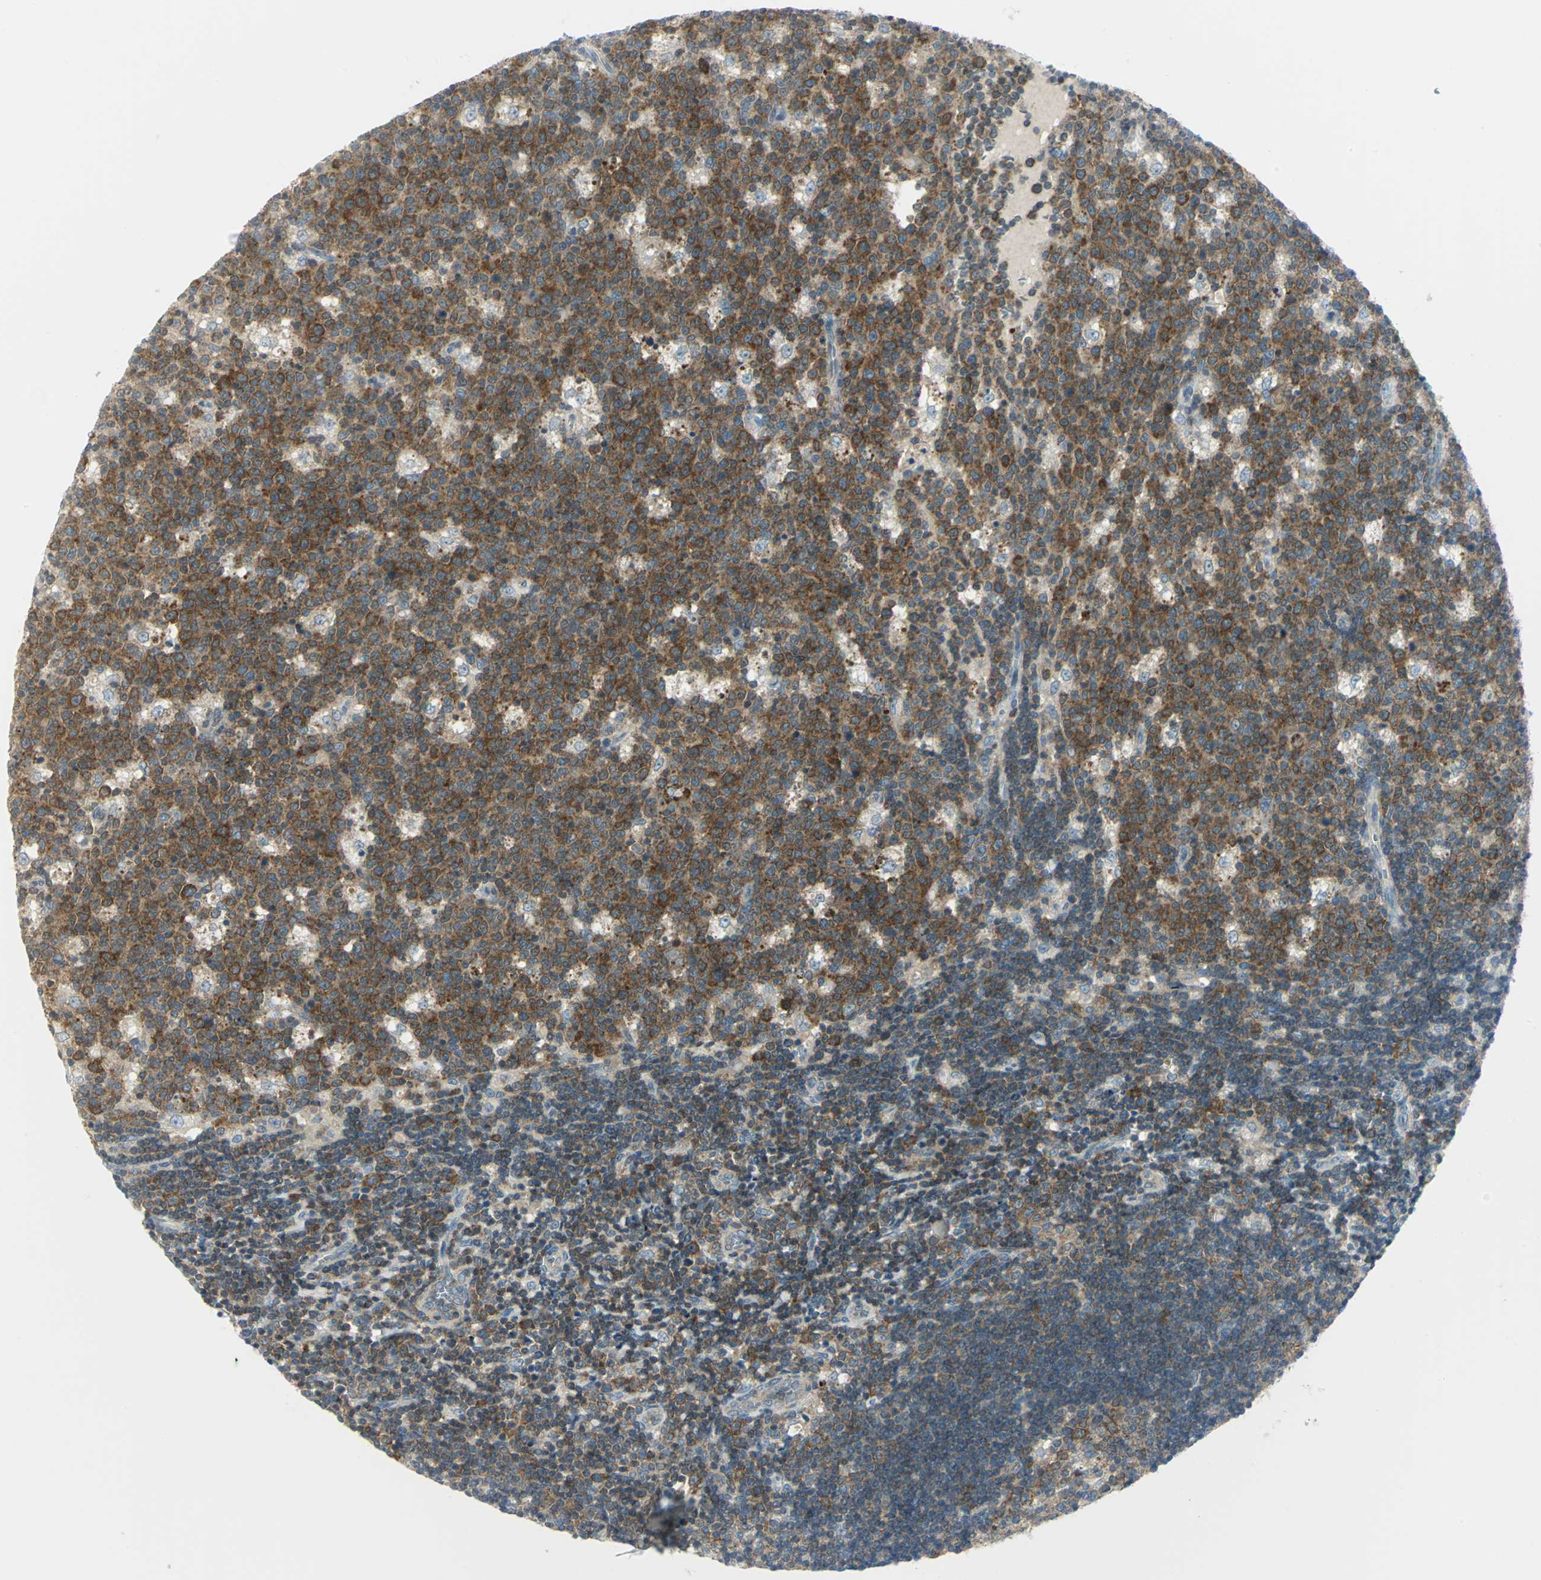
{"staining": {"intensity": "strong", "quantity": "25%-75%", "location": "cytoplasmic/membranous"}, "tissue": "lymph node", "cell_type": "Germinal center cells", "image_type": "normal", "snomed": [{"axis": "morphology", "description": "Normal tissue, NOS"}, {"axis": "topography", "description": "Lymph node"}, {"axis": "topography", "description": "Salivary gland"}], "caption": "Immunohistochemistry histopathology image of unremarkable lymph node: lymph node stained using immunohistochemistry reveals high levels of strong protein expression localized specifically in the cytoplasmic/membranous of germinal center cells, appearing as a cytoplasmic/membranous brown color.", "gene": "ALDOA", "patient": {"sex": "male", "age": 8}}